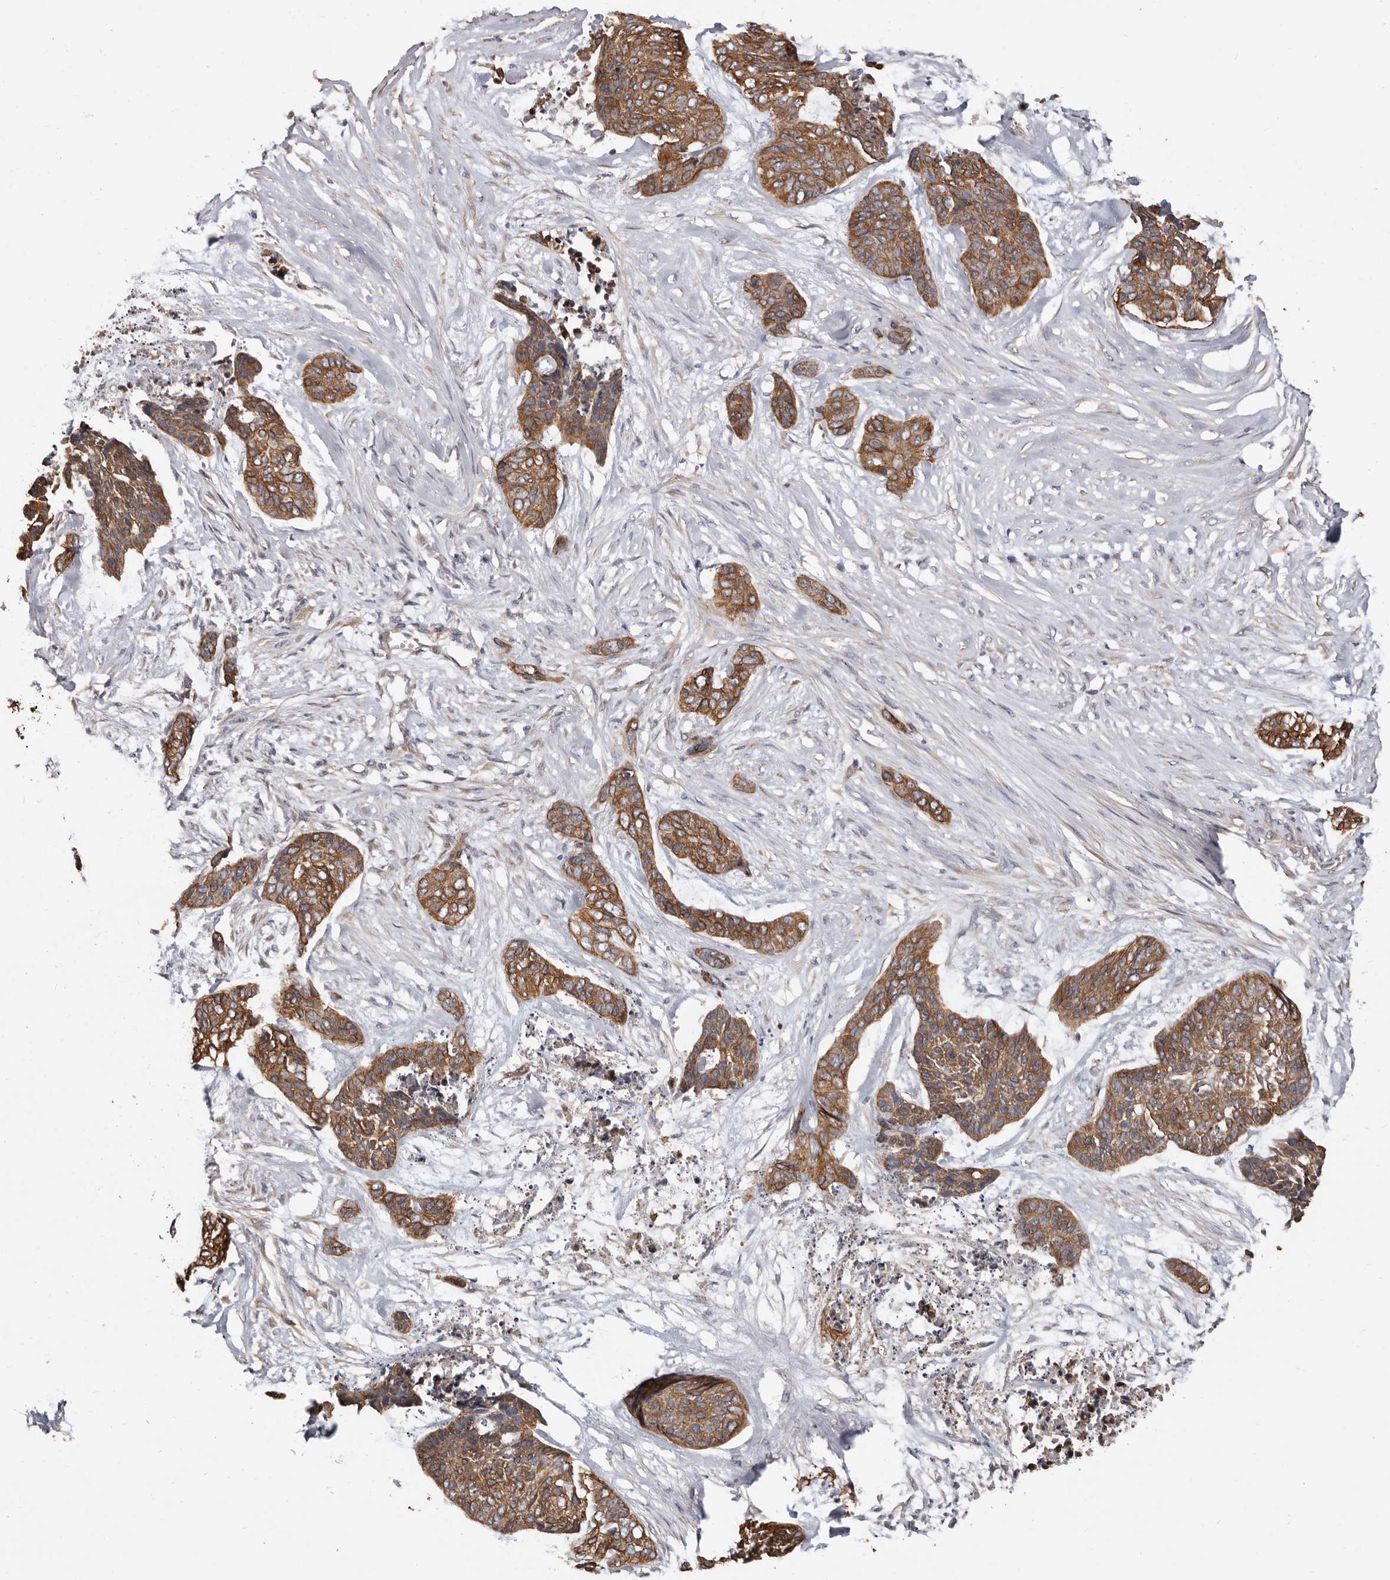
{"staining": {"intensity": "moderate", "quantity": ">75%", "location": "cytoplasmic/membranous"}, "tissue": "skin cancer", "cell_type": "Tumor cells", "image_type": "cancer", "snomed": [{"axis": "morphology", "description": "Basal cell carcinoma"}, {"axis": "topography", "description": "Skin"}], "caption": "The immunohistochemical stain highlights moderate cytoplasmic/membranous expression in tumor cells of skin cancer (basal cell carcinoma) tissue.", "gene": "MRPL18", "patient": {"sex": "female", "age": 64}}